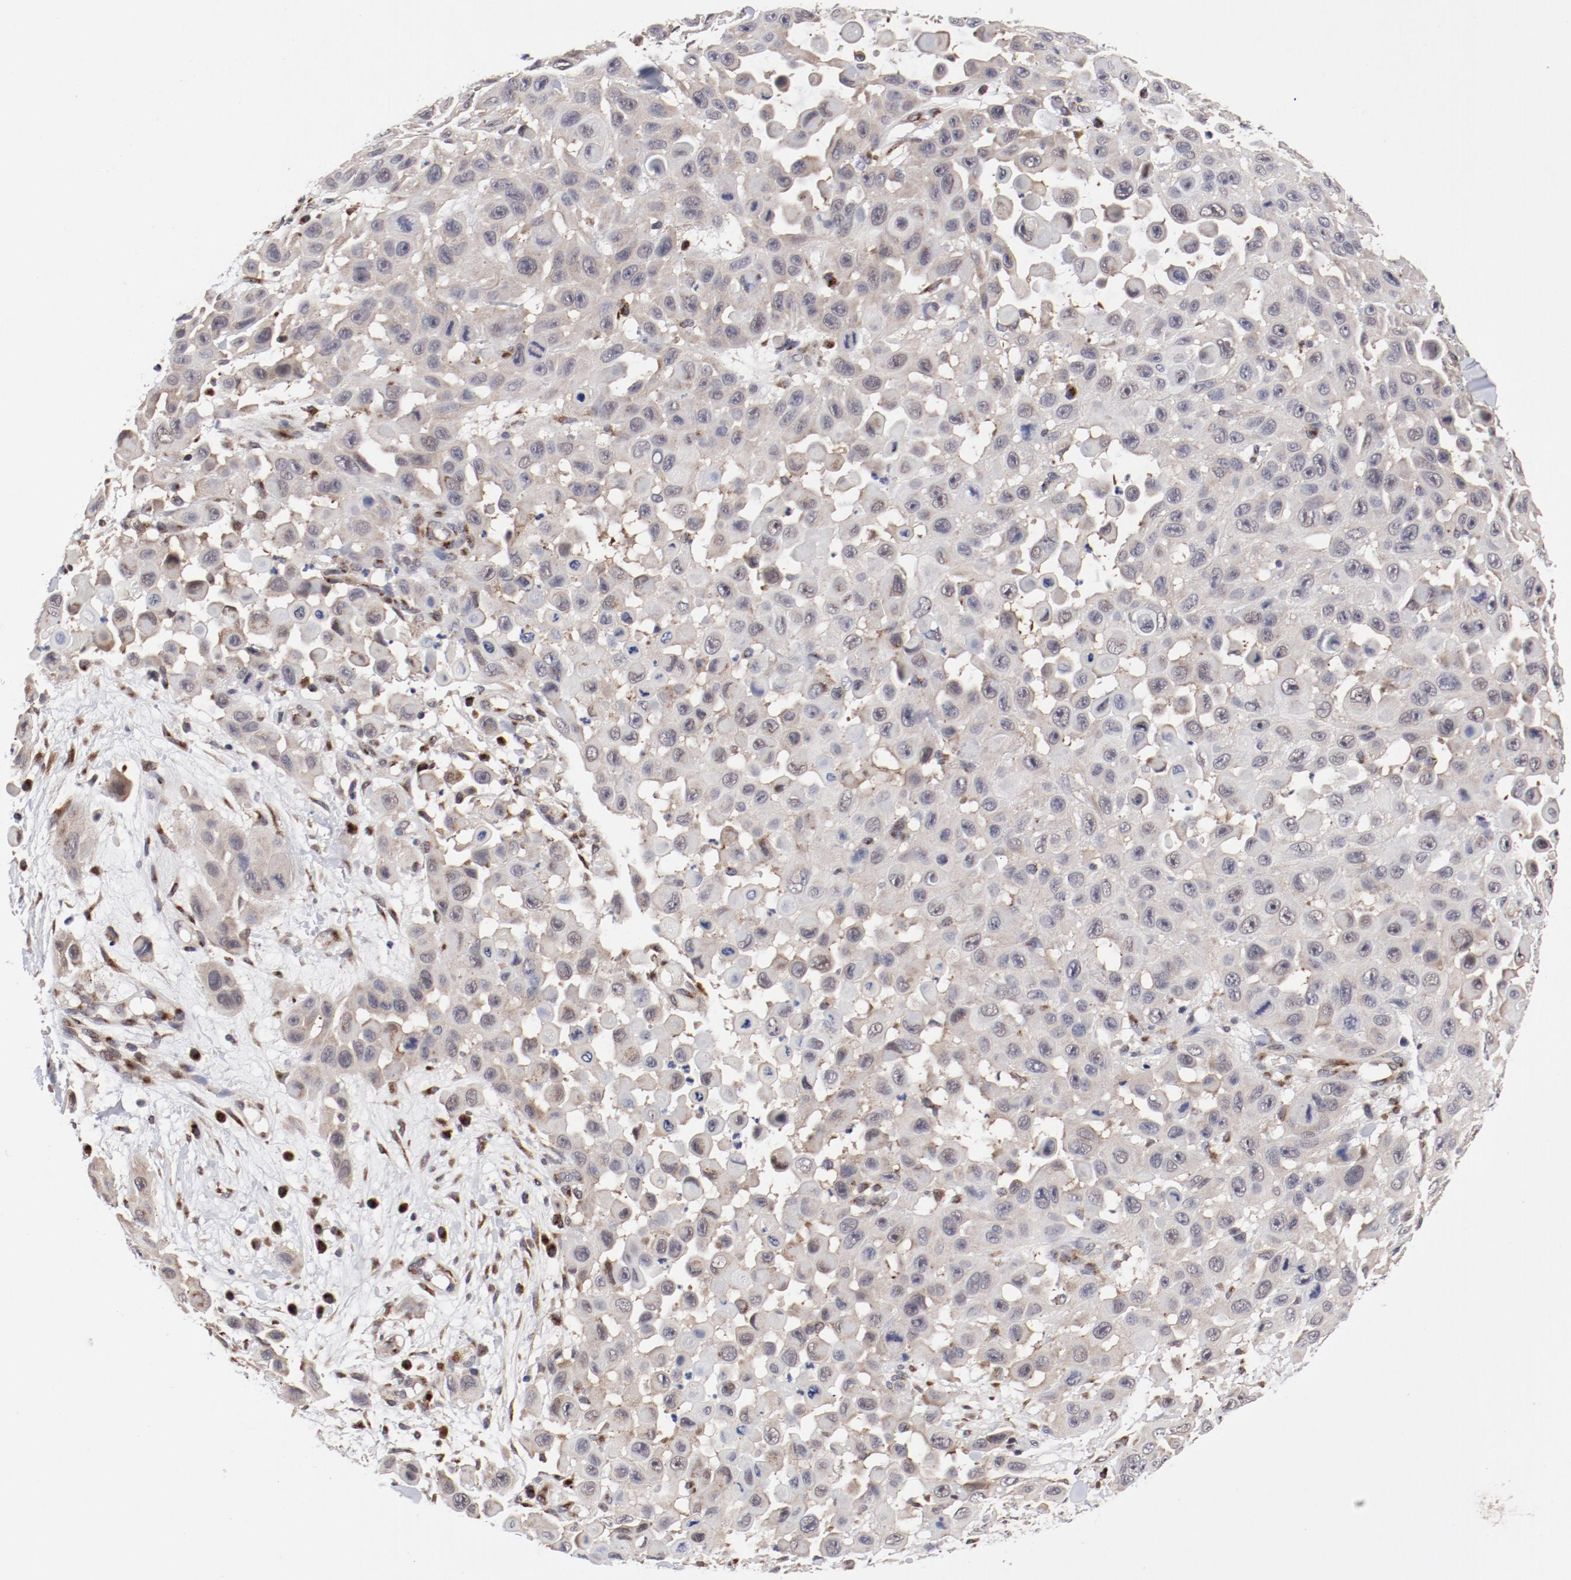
{"staining": {"intensity": "negative", "quantity": "none", "location": "none"}, "tissue": "skin cancer", "cell_type": "Tumor cells", "image_type": "cancer", "snomed": [{"axis": "morphology", "description": "Squamous cell carcinoma, NOS"}, {"axis": "topography", "description": "Skin"}], "caption": "High magnification brightfield microscopy of skin squamous cell carcinoma stained with DAB (brown) and counterstained with hematoxylin (blue): tumor cells show no significant expression. Nuclei are stained in blue.", "gene": "RPL12", "patient": {"sex": "male", "age": 81}}